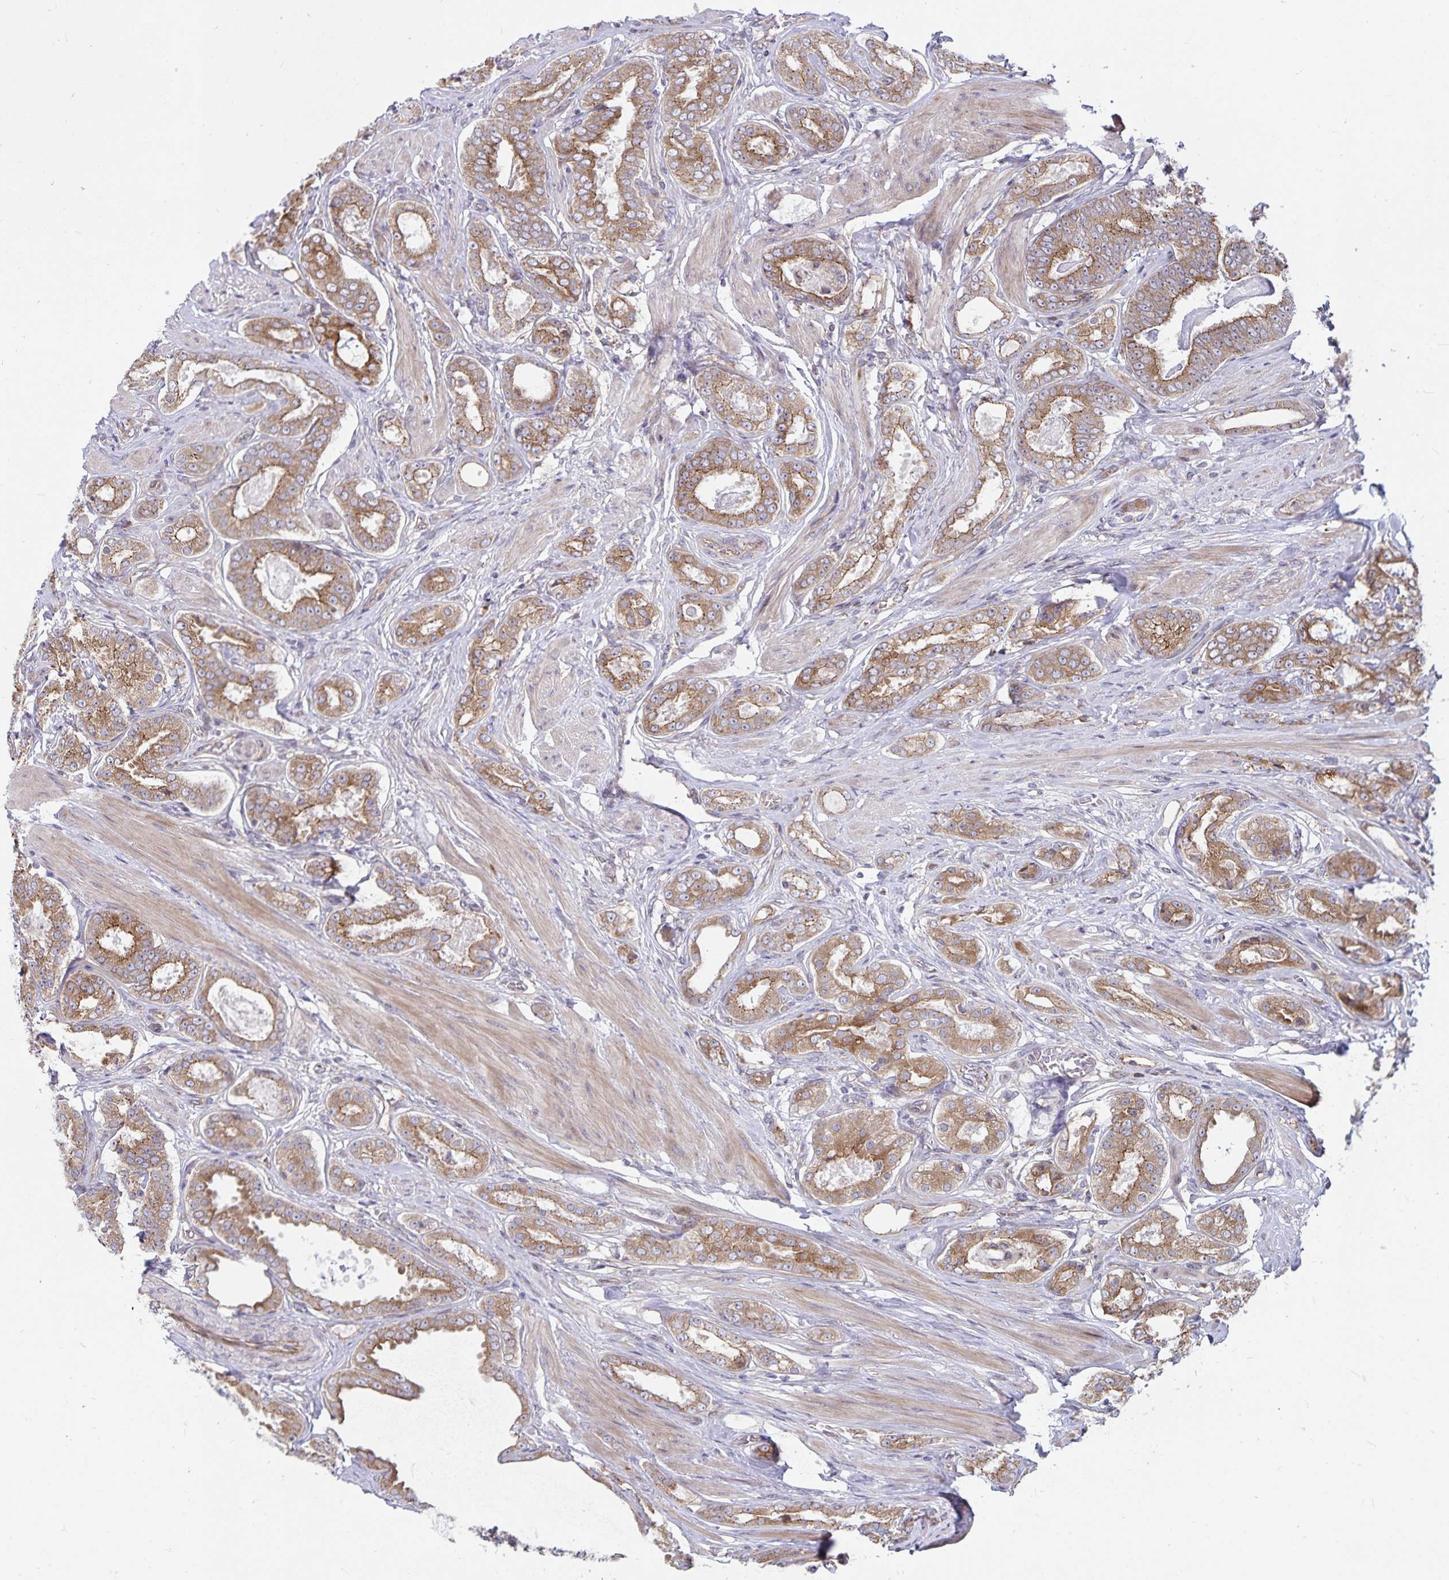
{"staining": {"intensity": "moderate", "quantity": ">75%", "location": "cytoplasmic/membranous"}, "tissue": "prostate cancer", "cell_type": "Tumor cells", "image_type": "cancer", "snomed": [{"axis": "morphology", "description": "Adenocarcinoma, High grade"}, {"axis": "topography", "description": "Prostate"}], "caption": "About >75% of tumor cells in prostate cancer (adenocarcinoma (high-grade)) exhibit moderate cytoplasmic/membranous protein positivity as visualized by brown immunohistochemical staining.", "gene": "SEC62", "patient": {"sex": "male", "age": 63}}